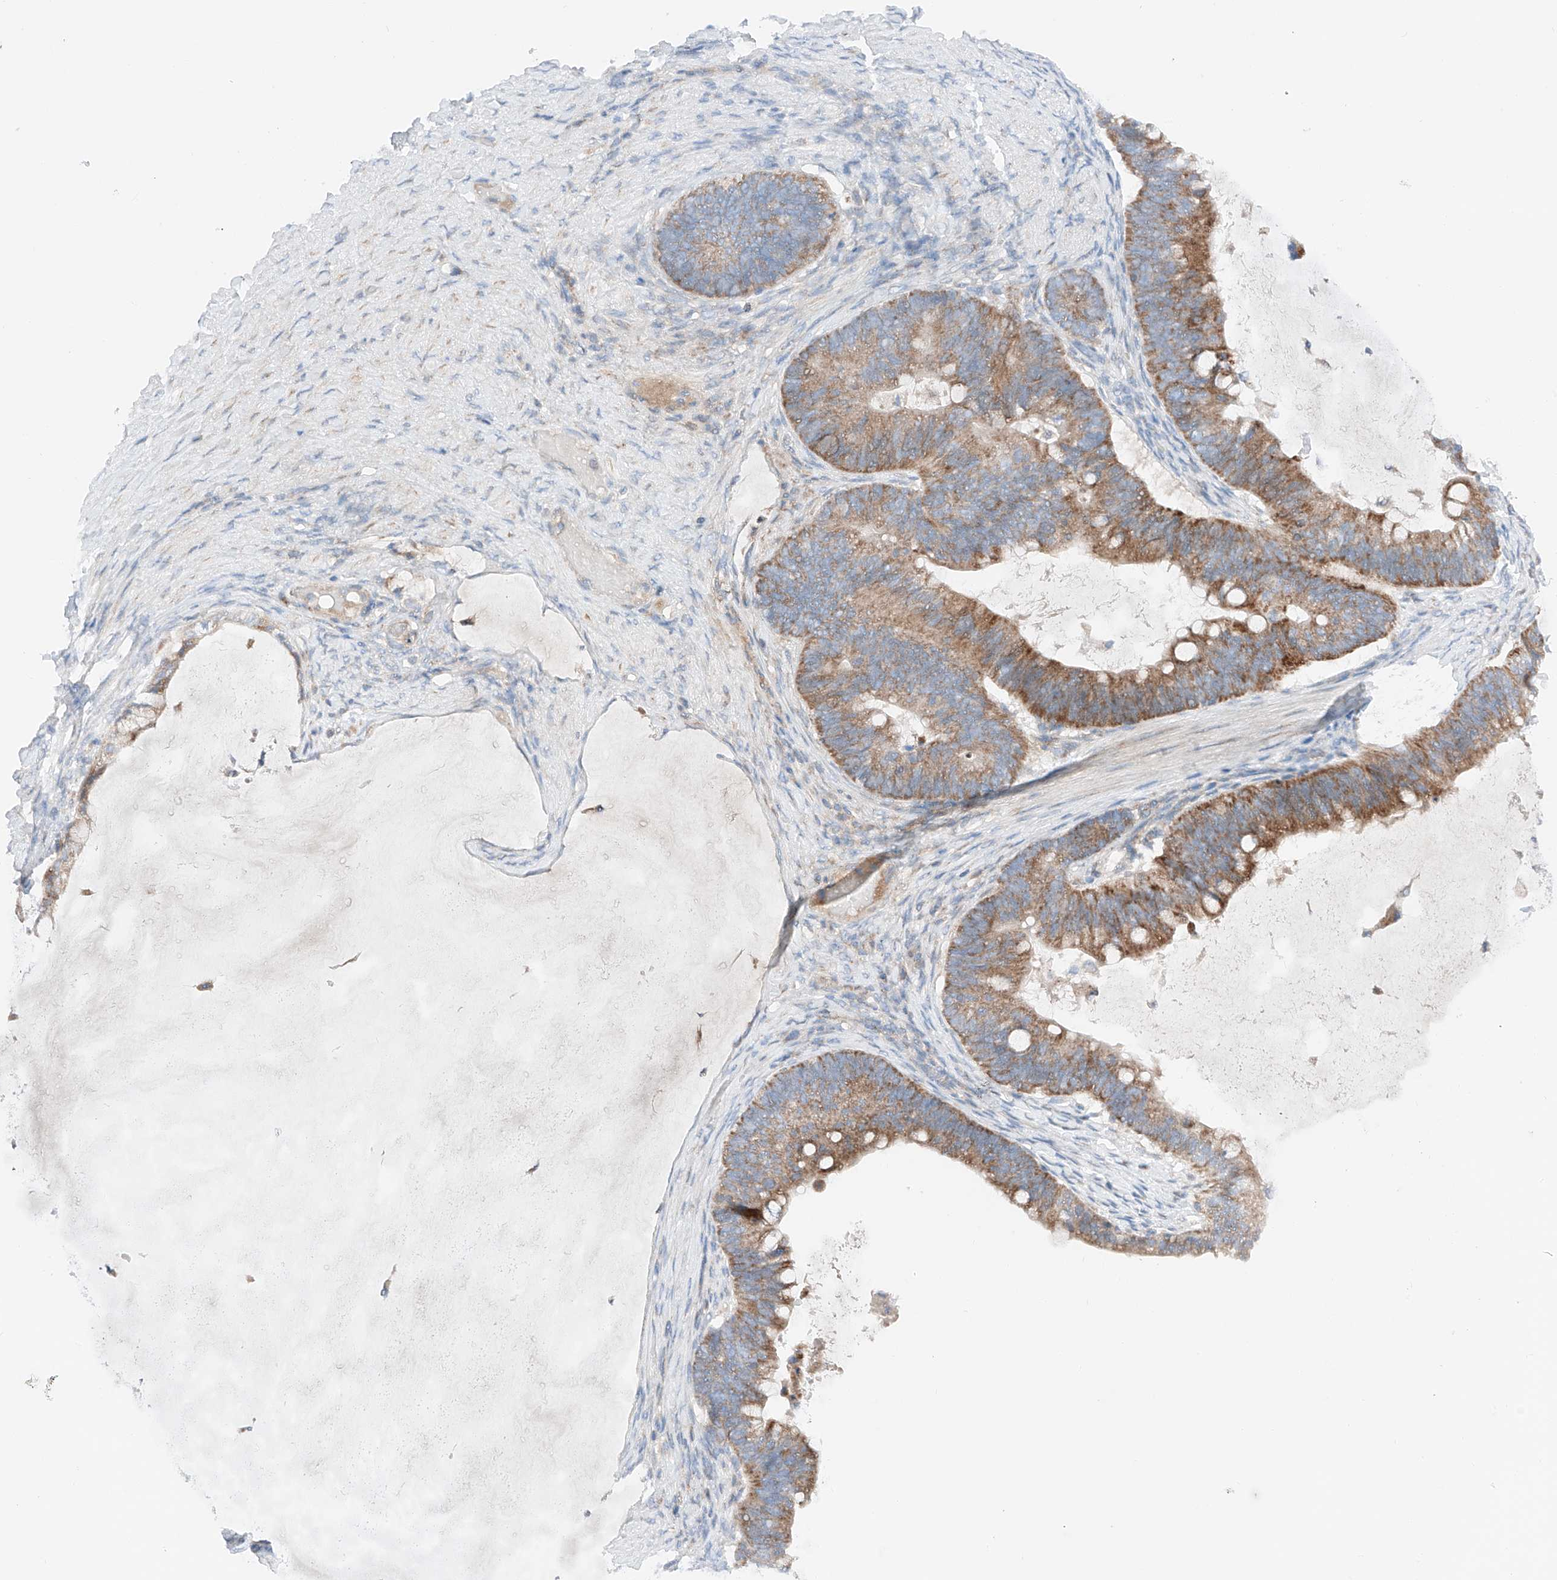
{"staining": {"intensity": "moderate", "quantity": ">75%", "location": "cytoplasmic/membranous"}, "tissue": "ovarian cancer", "cell_type": "Tumor cells", "image_type": "cancer", "snomed": [{"axis": "morphology", "description": "Cystadenocarcinoma, mucinous, NOS"}, {"axis": "topography", "description": "Ovary"}], "caption": "A micrograph showing moderate cytoplasmic/membranous staining in about >75% of tumor cells in ovarian mucinous cystadenocarcinoma, as visualized by brown immunohistochemical staining.", "gene": "MRAP", "patient": {"sex": "female", "age": 61}}